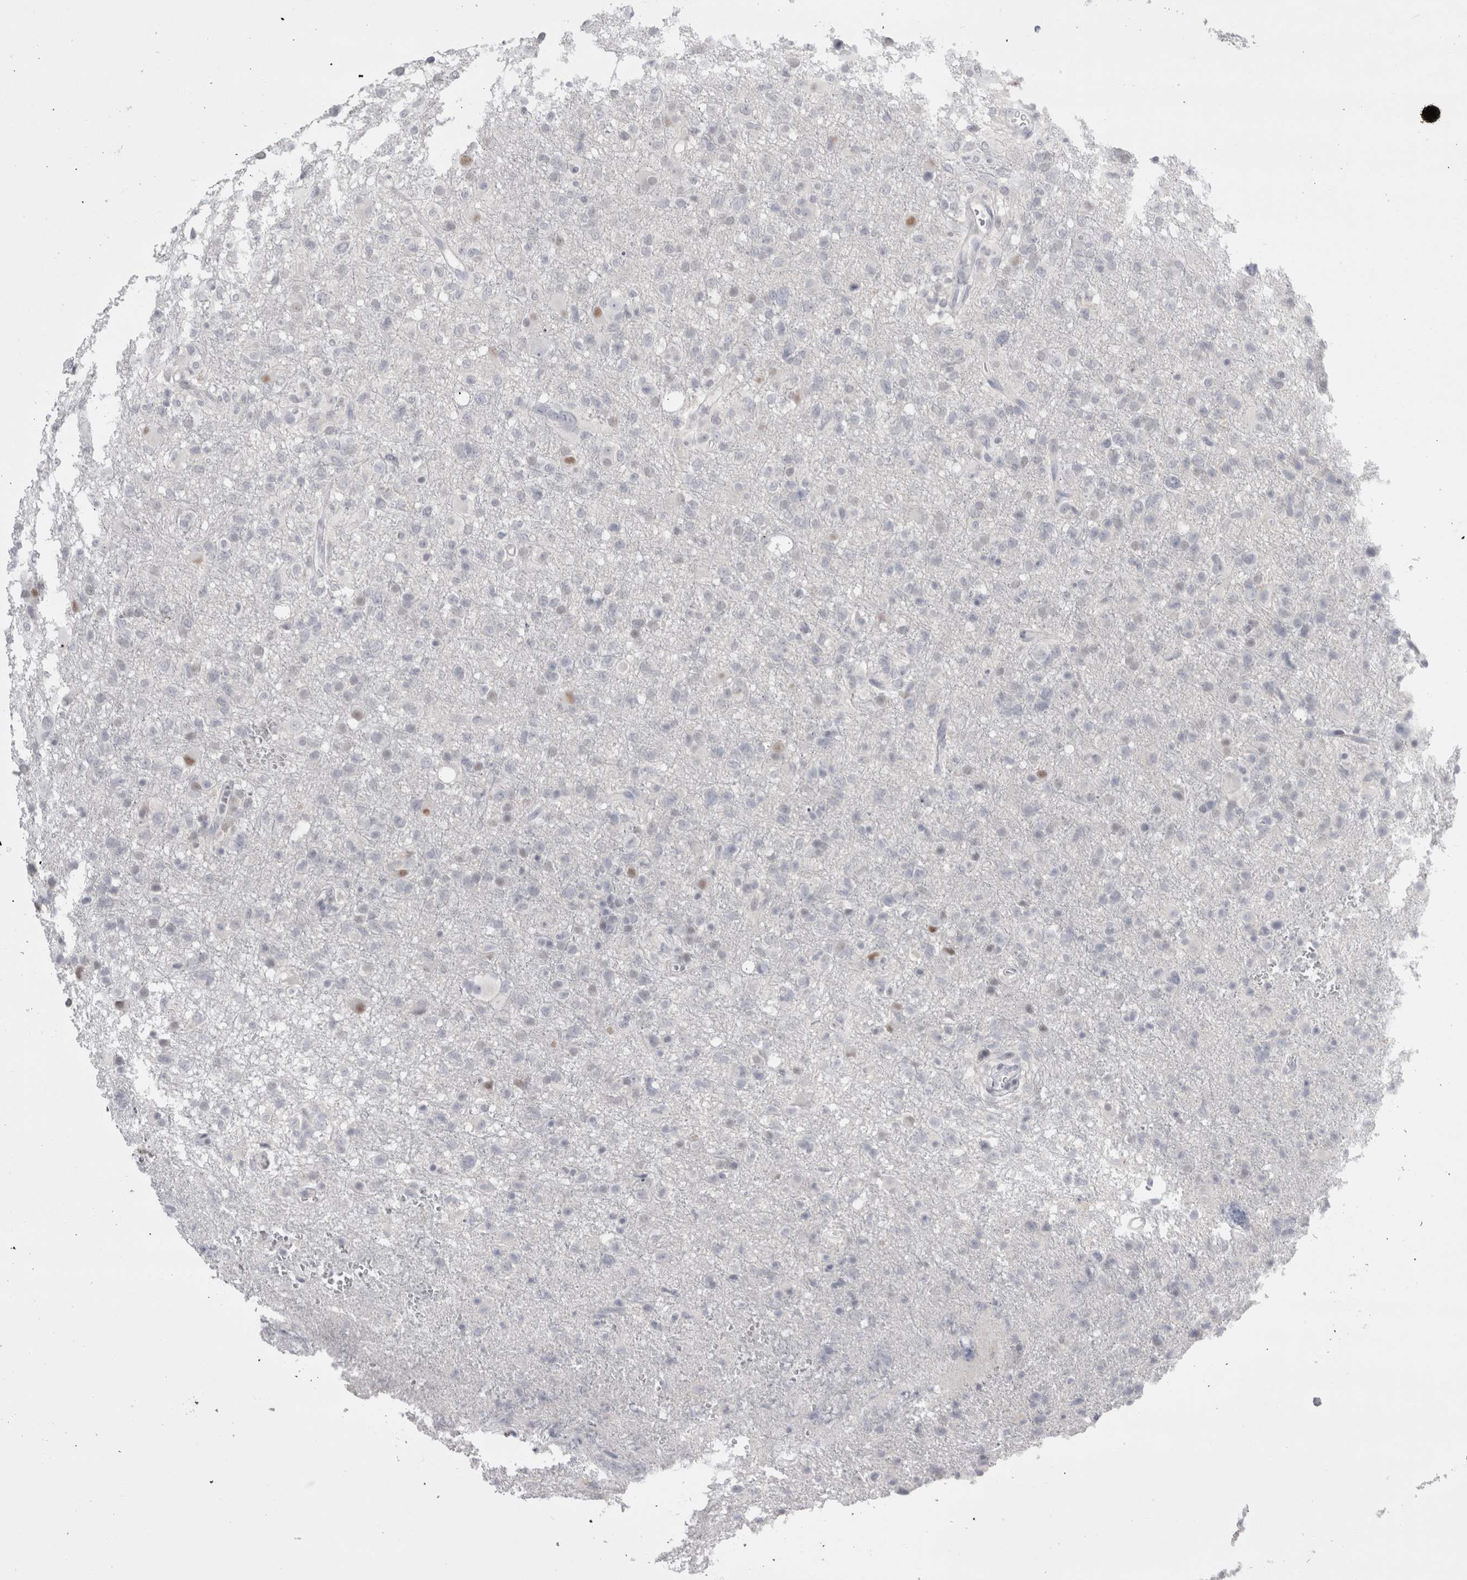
{"staining": {"intensity": "negative", "quantity": "none", "location": "none"}, "tissue": "glioma", "cell_type": "Tumor cells", "image_type": "cancer", "snomed": [{"axis": "morphology", "description": "Glioma, malignant, High grade"}, {"axis": "topography", "description": "Brain"}], "caption": "Immunohistochemistry micrograph of neoplastic tissue: human glioma stained with DAB (3,3'-diaminobenzidine) demonstrates no significant protein expression in tumor cells.", "gene": "FNDC8", "patient": {"sex": "female", "age": 57}}